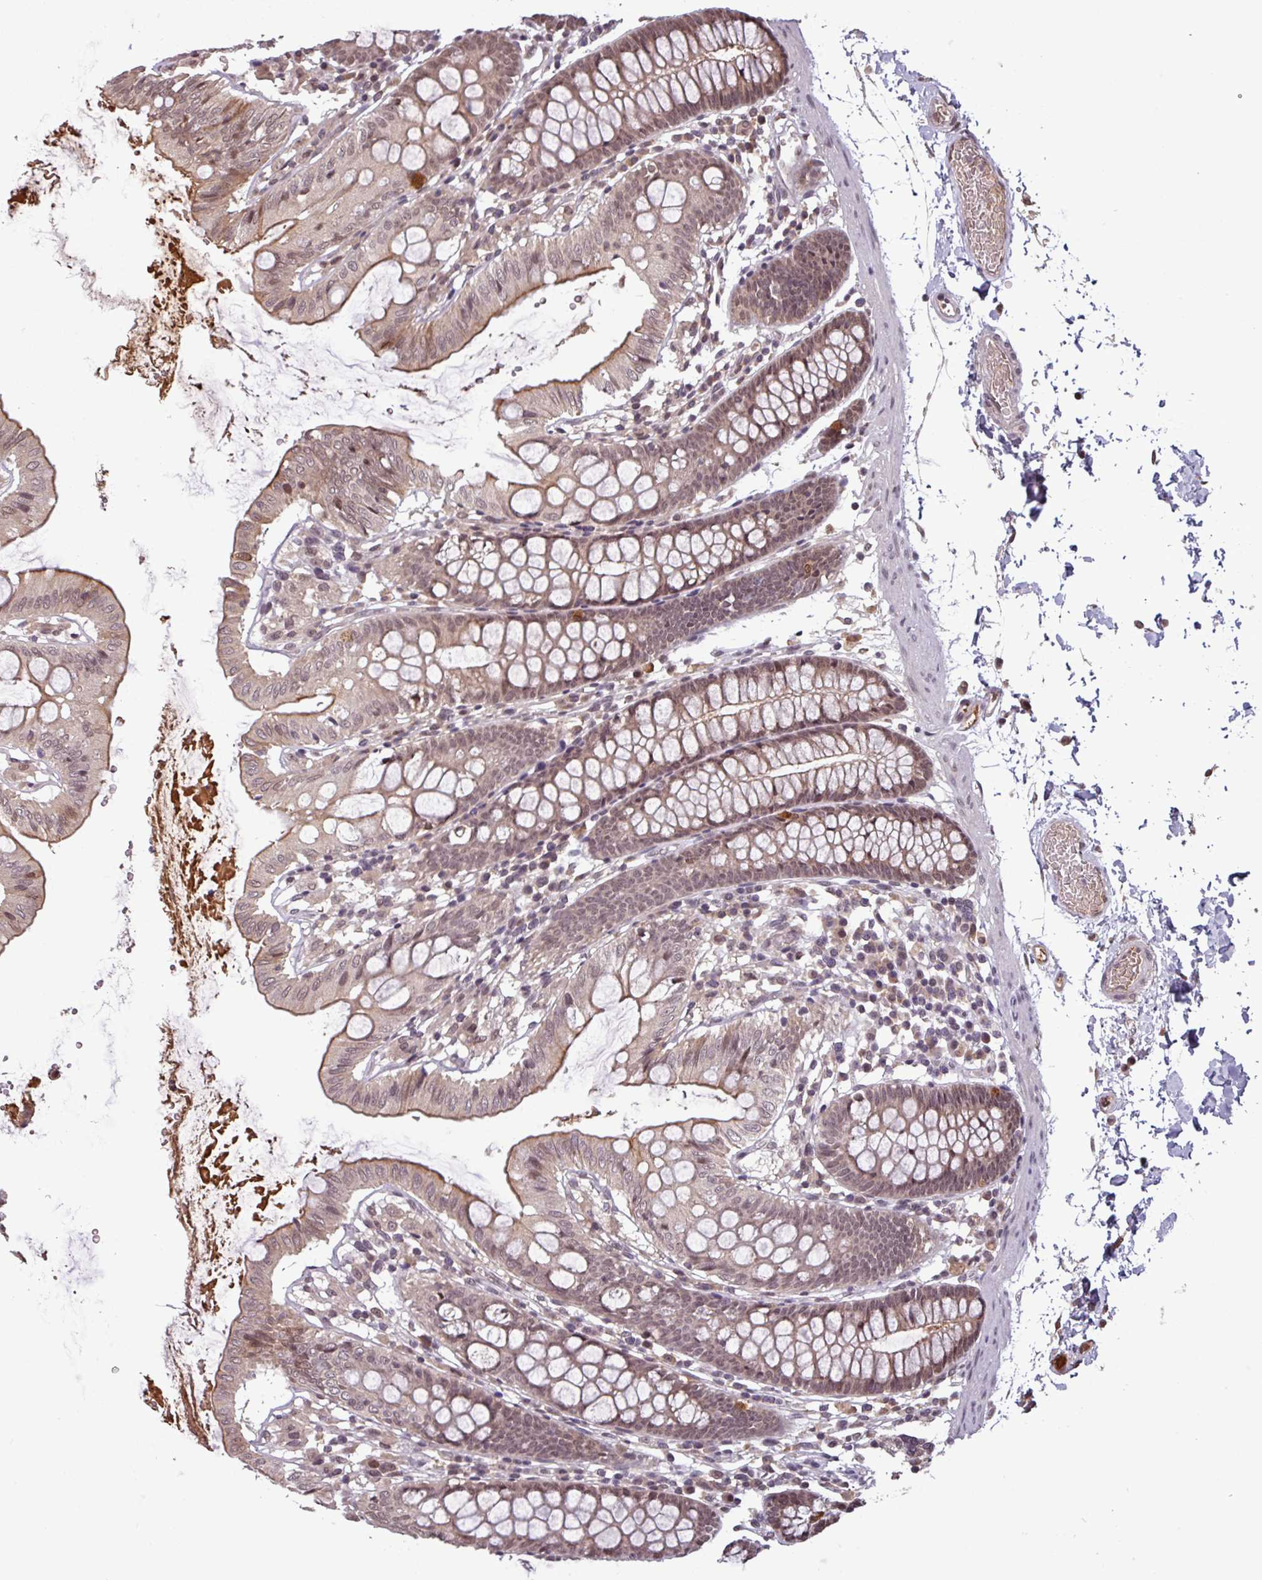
{"staining": {"intensity": "weak", "quantity": ">75%", "location": "nuclear"}, "tissue": "colon", "cell_type": "Endothelial cells", "image_type": "normal", "snomed": [{"axis": "morphology", "description": "Normal tissue, NOS"}, {"axis": "topography", "description": "Colon"}], "caption": "Weak nuclear protein expression is appreciated in about >75% of endothelial cells in colon.", "gene": "NOB1", "patient": {"sex": "male", "age": 75}}